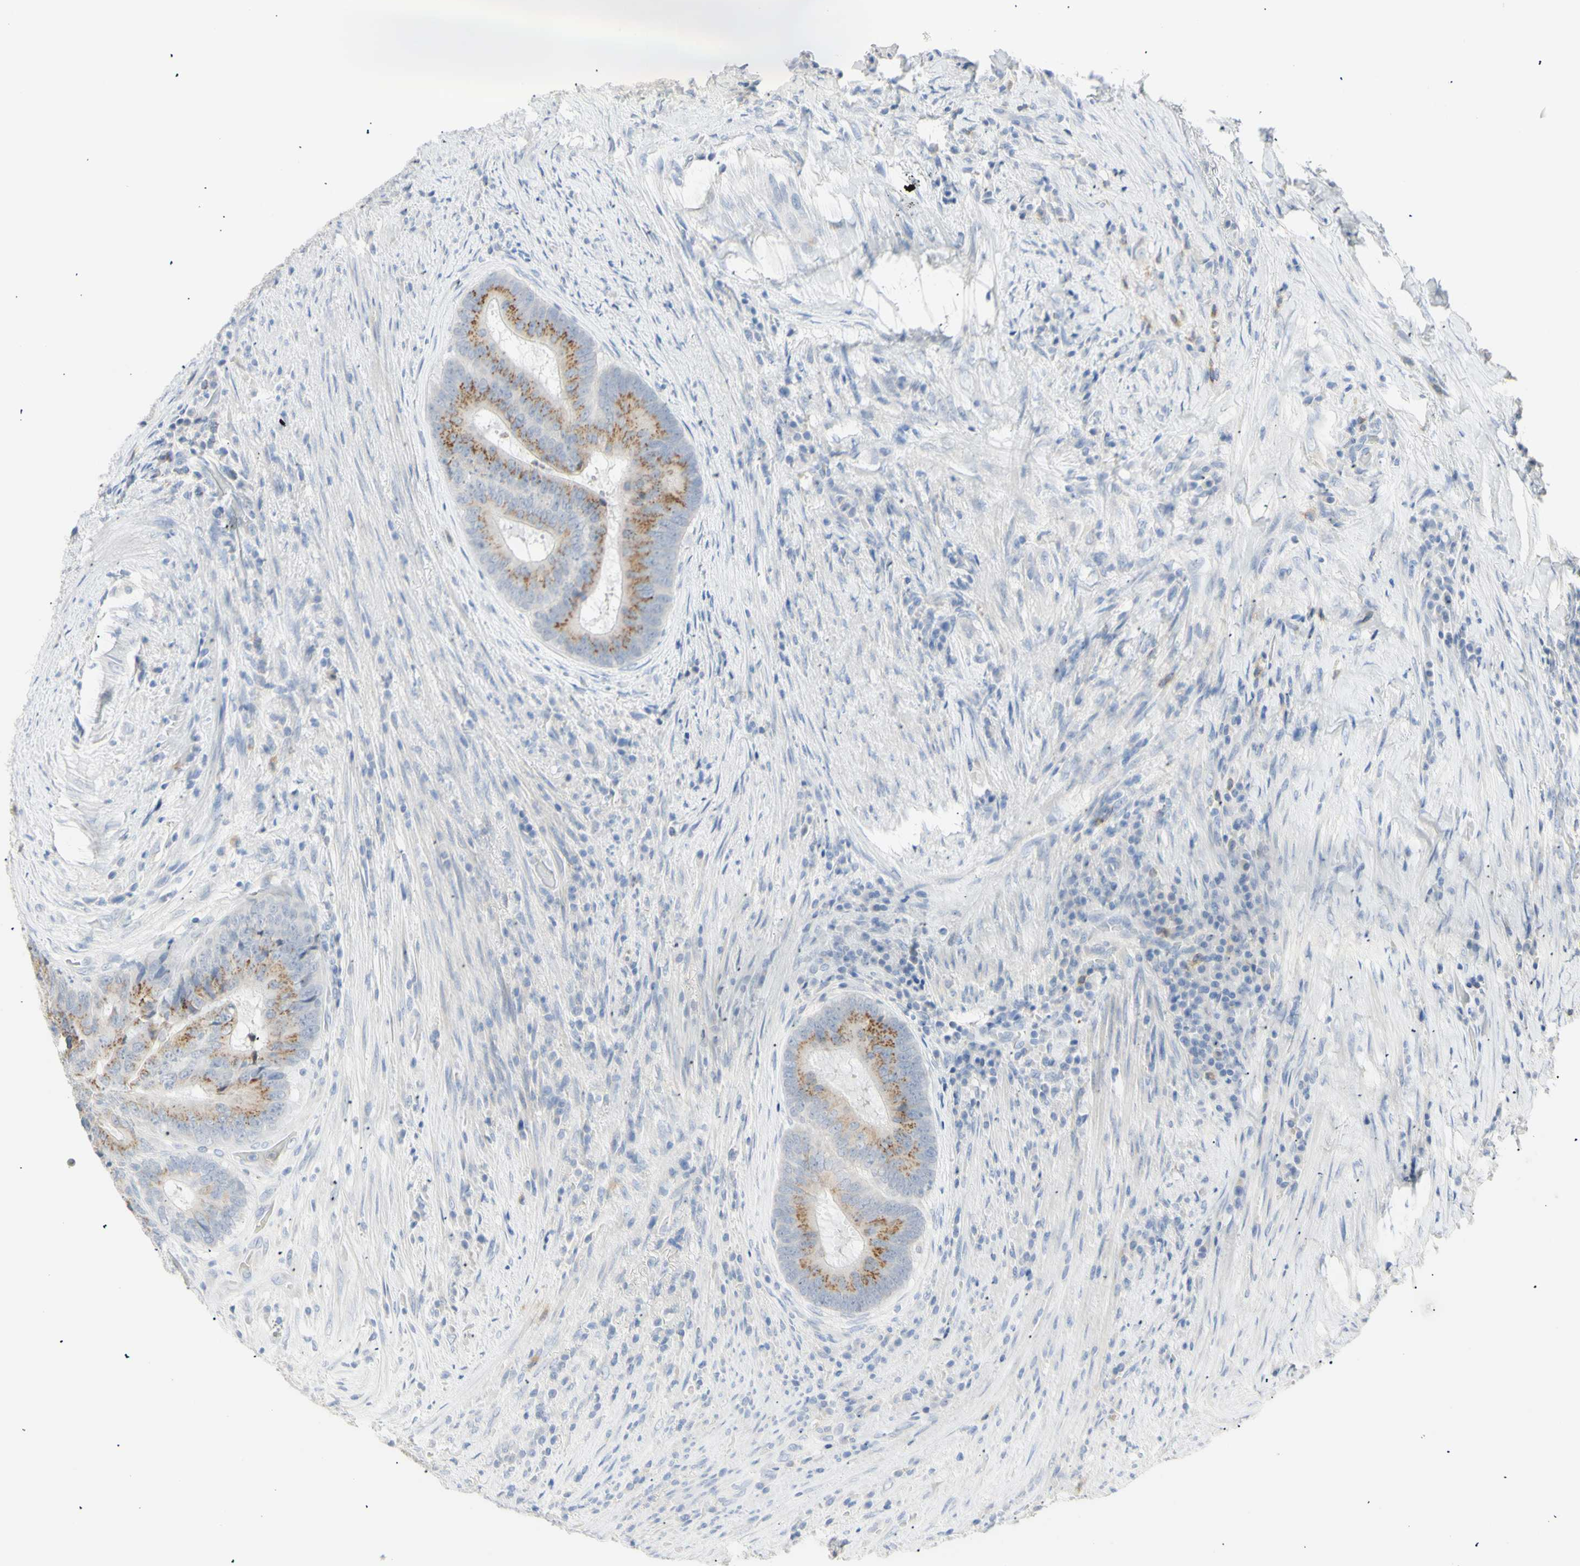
{"staining": {"intensity": "moderate", "quantity": ">75%", "location": "cytoplasmic/membranous"}, "tissue": "colorectal cancer", "cell_type": "Tumor cells", "image_type": "cancer", "snomed": [{"axis": "morphology", "description": "Adenocarcinoma, NOS"}, {"axis": "topography", "description": "Rectum"}], "caption": "DAB immunohistochemical staining of adenocarcinoma (colorectal) exhibits moderate cytoplasmic/membranous protein positivity in about >75% of tumor cells. (brown staining indicates protein expression, while blue staining denotes nuclei).", "gene": "B4GALNT3", "patient": {"sex": "male", "age": 72}}